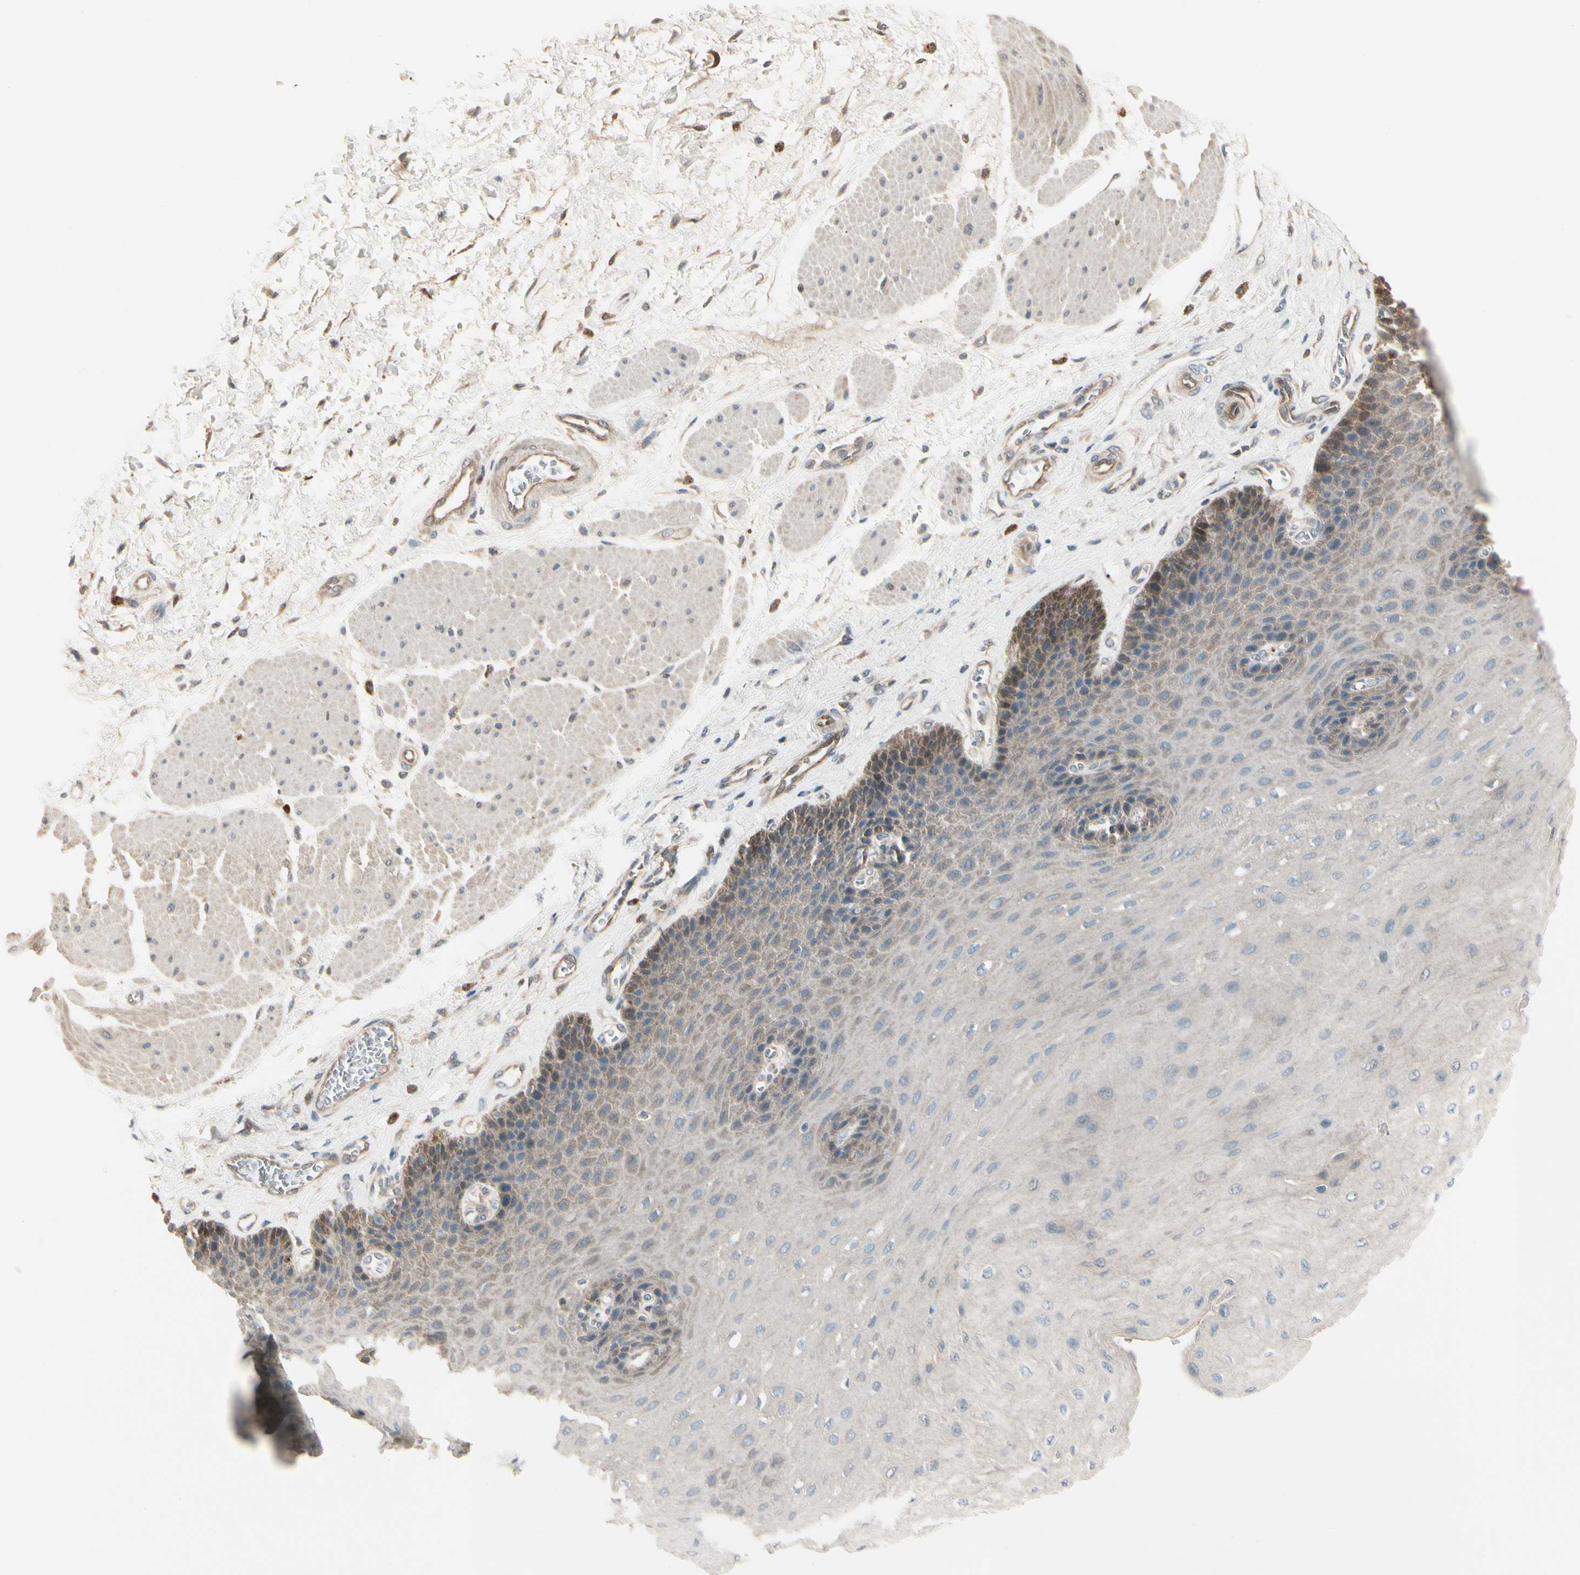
{"staining": {"intensity": "moderate", "quantity": "<25%", "location": "cytoplasmic/membranous"}, "tissue": "esophagus", "cell_type": "Squamous epithelial cells", "image_type": "normal", "snomed": [{"axis": "morphology", "description": "Normal tissue, NOS"}, {"axis": "topography", "description": "Esophagus"}], "caption": "High-power microscopy captured an immunohistochemistry photomicrograph of benign esophagus, revealing moderate cytoplasmic/membranous staining in about <25% of squamous epithelial cells. The protein of interest is shown in brown color, while the nuclei are stained blue.", "gene": "EVC", "patient": {"sex": "female", "age": 72}}